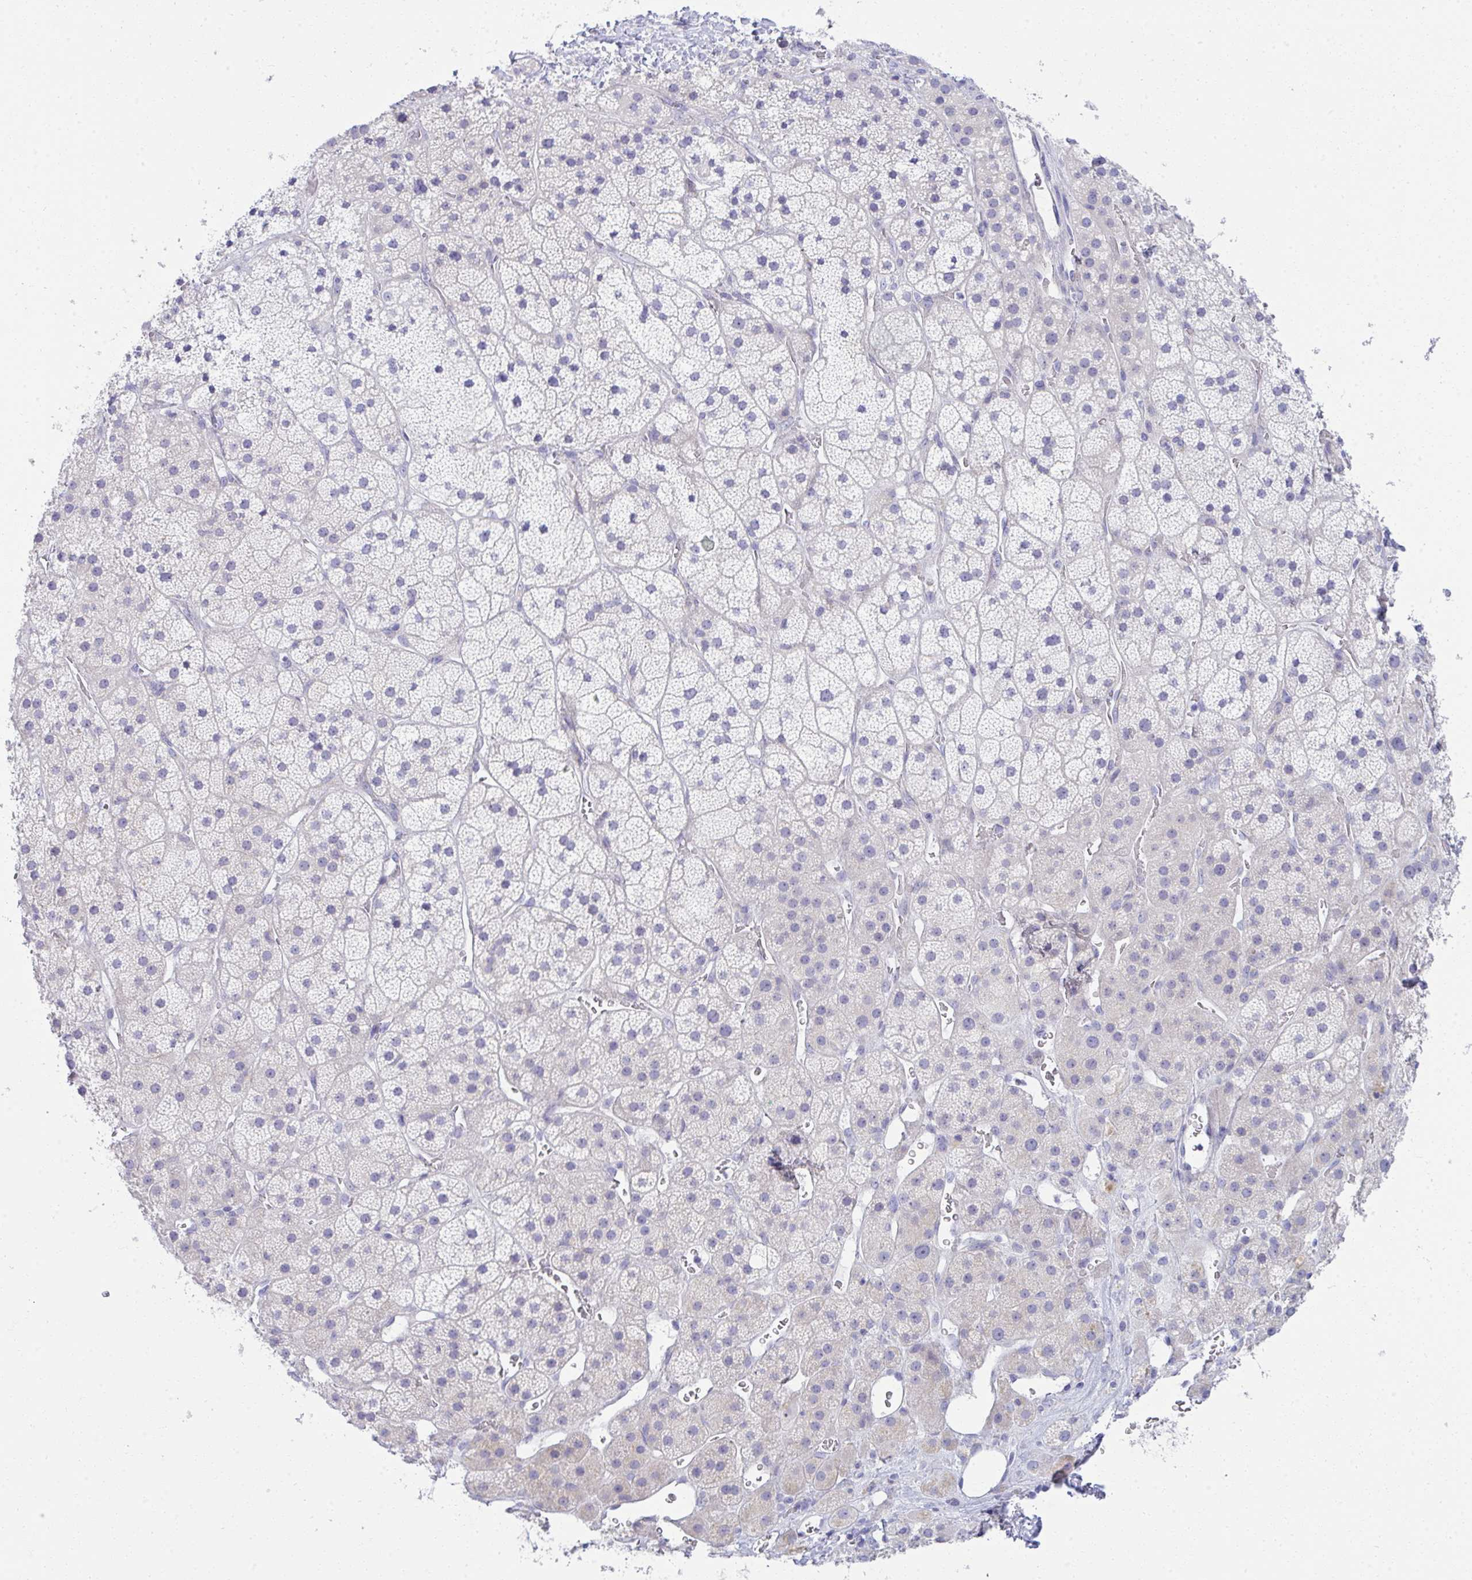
{"staining": {"intensity": "weak", "quantity": "<25%", "location": "cytoplasmic/membranous"}, "tissue": "adrenal gland", "cell_type": "Glandular cells", "image_type": "normal", "snomed": [{"axis": "morphology", "description": "Normal tissue, NOS"}, {"axis": "topography", "description": "Adrenal gland"}], "caption": "Normal adrenal gland was stained to show a protein in brown. There is no significant expression in glandular cells. Nuclei are stained in blue.", "gene": "FASLG", "patient": {"sex": "male", "age": 57}}